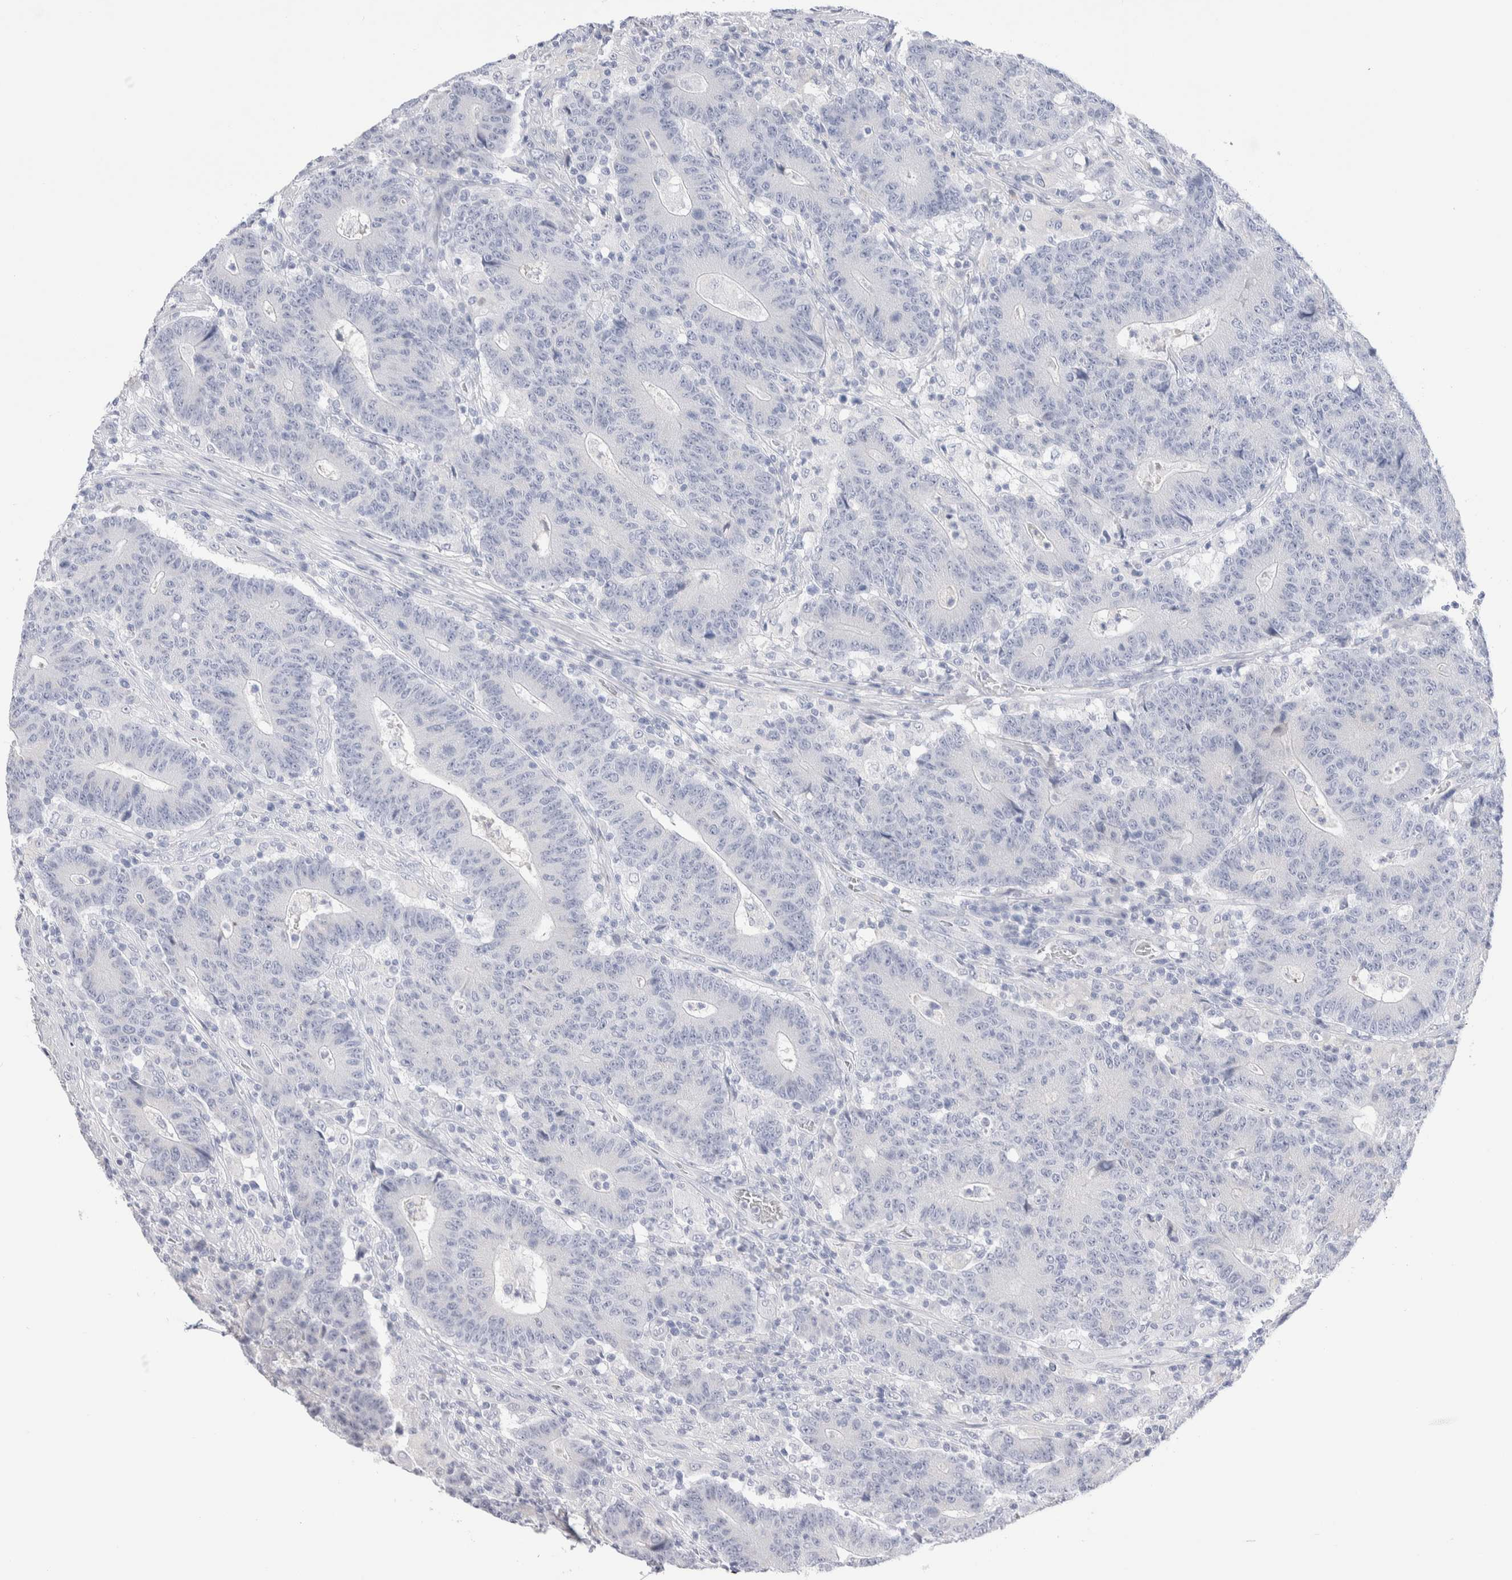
{"staining": {"intensity": "negative", "quantity": "none", "location": "none"}, "tissue": "colorectal cancer", "cell_type": "Tumor cells", "image_type": "cancer", "snomed": [{"axis": "morphology", "description": "Normal tissue, NOS"}, {"axis": "morphology", "description": "Adenocarcinoma, NOS"}, {"axis": "topography", "description": "Colon"}], "caption": "There is no significant positivity in tumor cells of colorectal adenocarcinoma.", "gene": "GDA", "patient": {"sex": "female", "age": 75}}